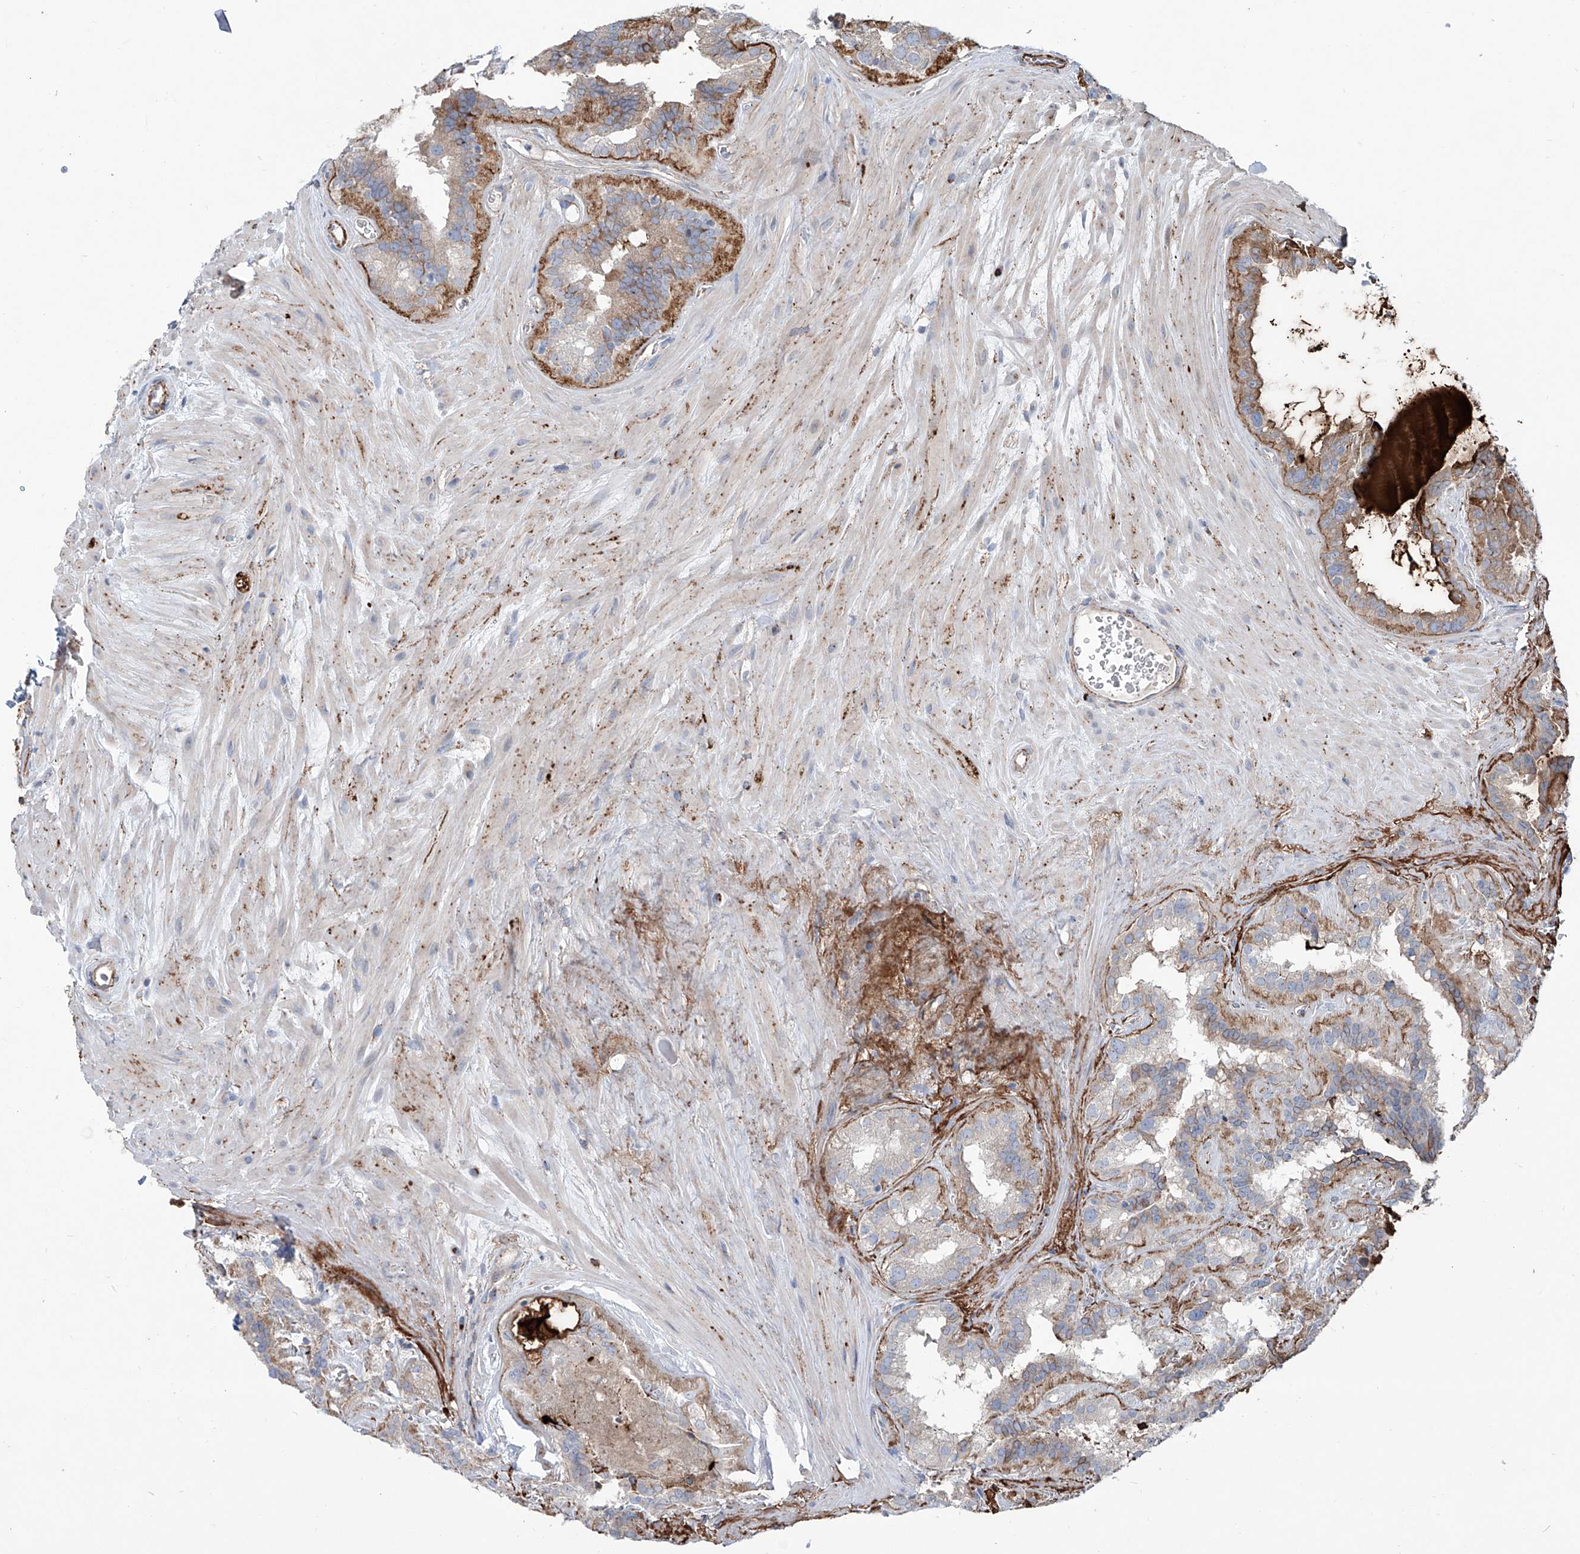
{"staining": {"intensity": "weak", "quantity": ">75%", "location": "cytoplasmic/membranous"}, "tissue": "seminal vesicle", "cell_type": "Glandular cells", "image_type": "normal", "snomed": [{"axis": "morphology", "description": "Normal tissue, NOS"}, {"axis": "topography", "description": "Prostate"}, {"axis": "topography", "description": "Seminal veicle"}], "caption": "Glandular cells show low levels of weak cytoplasmic/membranous expression in about >75% of cells in normal seminal vesicle.", "gene": "CDH5", "patient": {"sex": "male", "age": 59}}